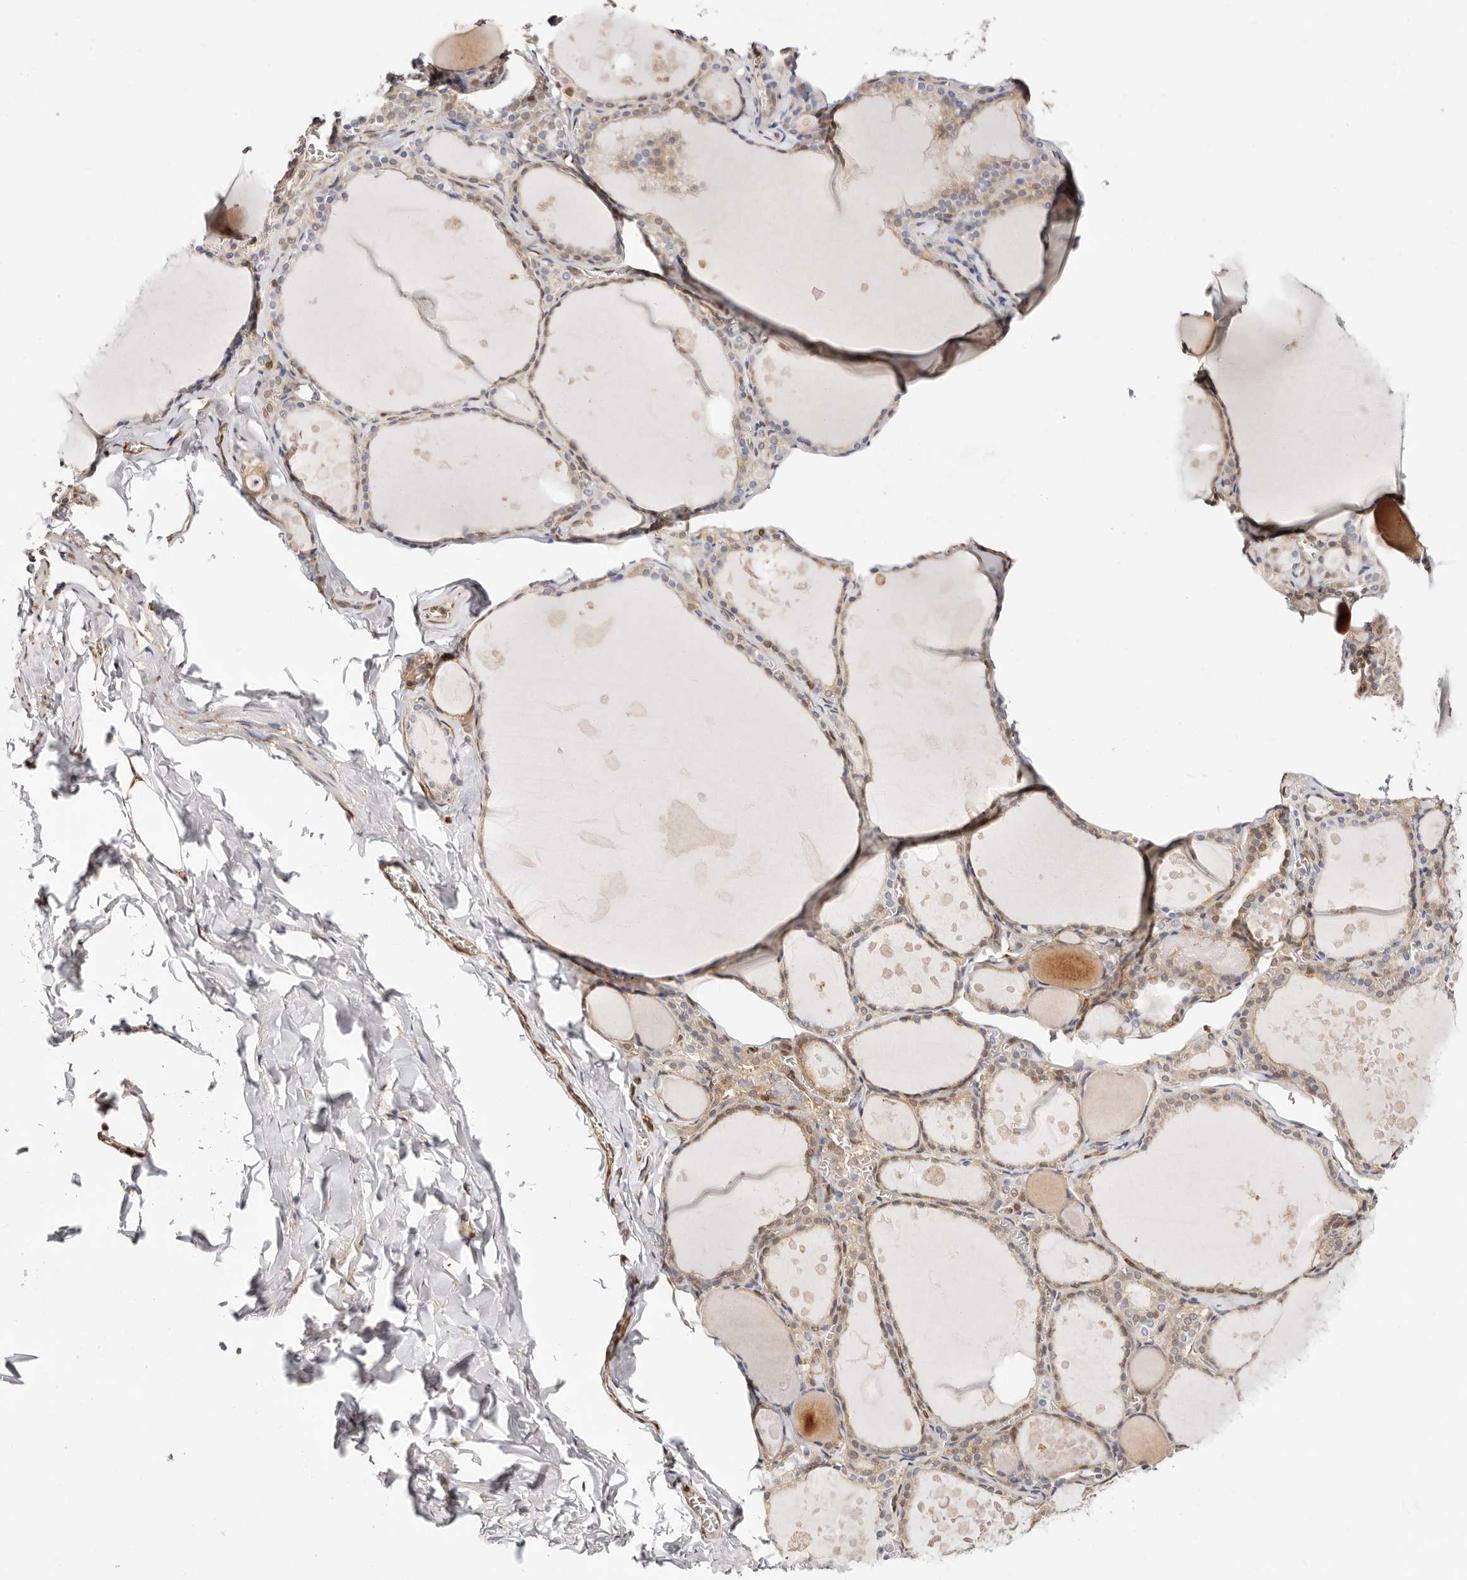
{"staining": {"intensity": "moderate", "quantity": ">75%", "location": "cytoplasmic/membranous,nuclear"}, "tissue": "thyroid gland", "cell_type": "Glandular cells", "image_type": "normal", "snomed": [{"axis": "morphology", "description": "Normal tissue, NOS"}, {"axis": "topography", "description": "Thyroid gland"}], "caption": "Protein expression analysis of unremarkable human thyroid gland reveals moderate cytoplasmic/membranous,nuclear staining in about >75% of glandular cells.", "gene": "STAT5A", "patient": {"sex": "male", "age": 56}}